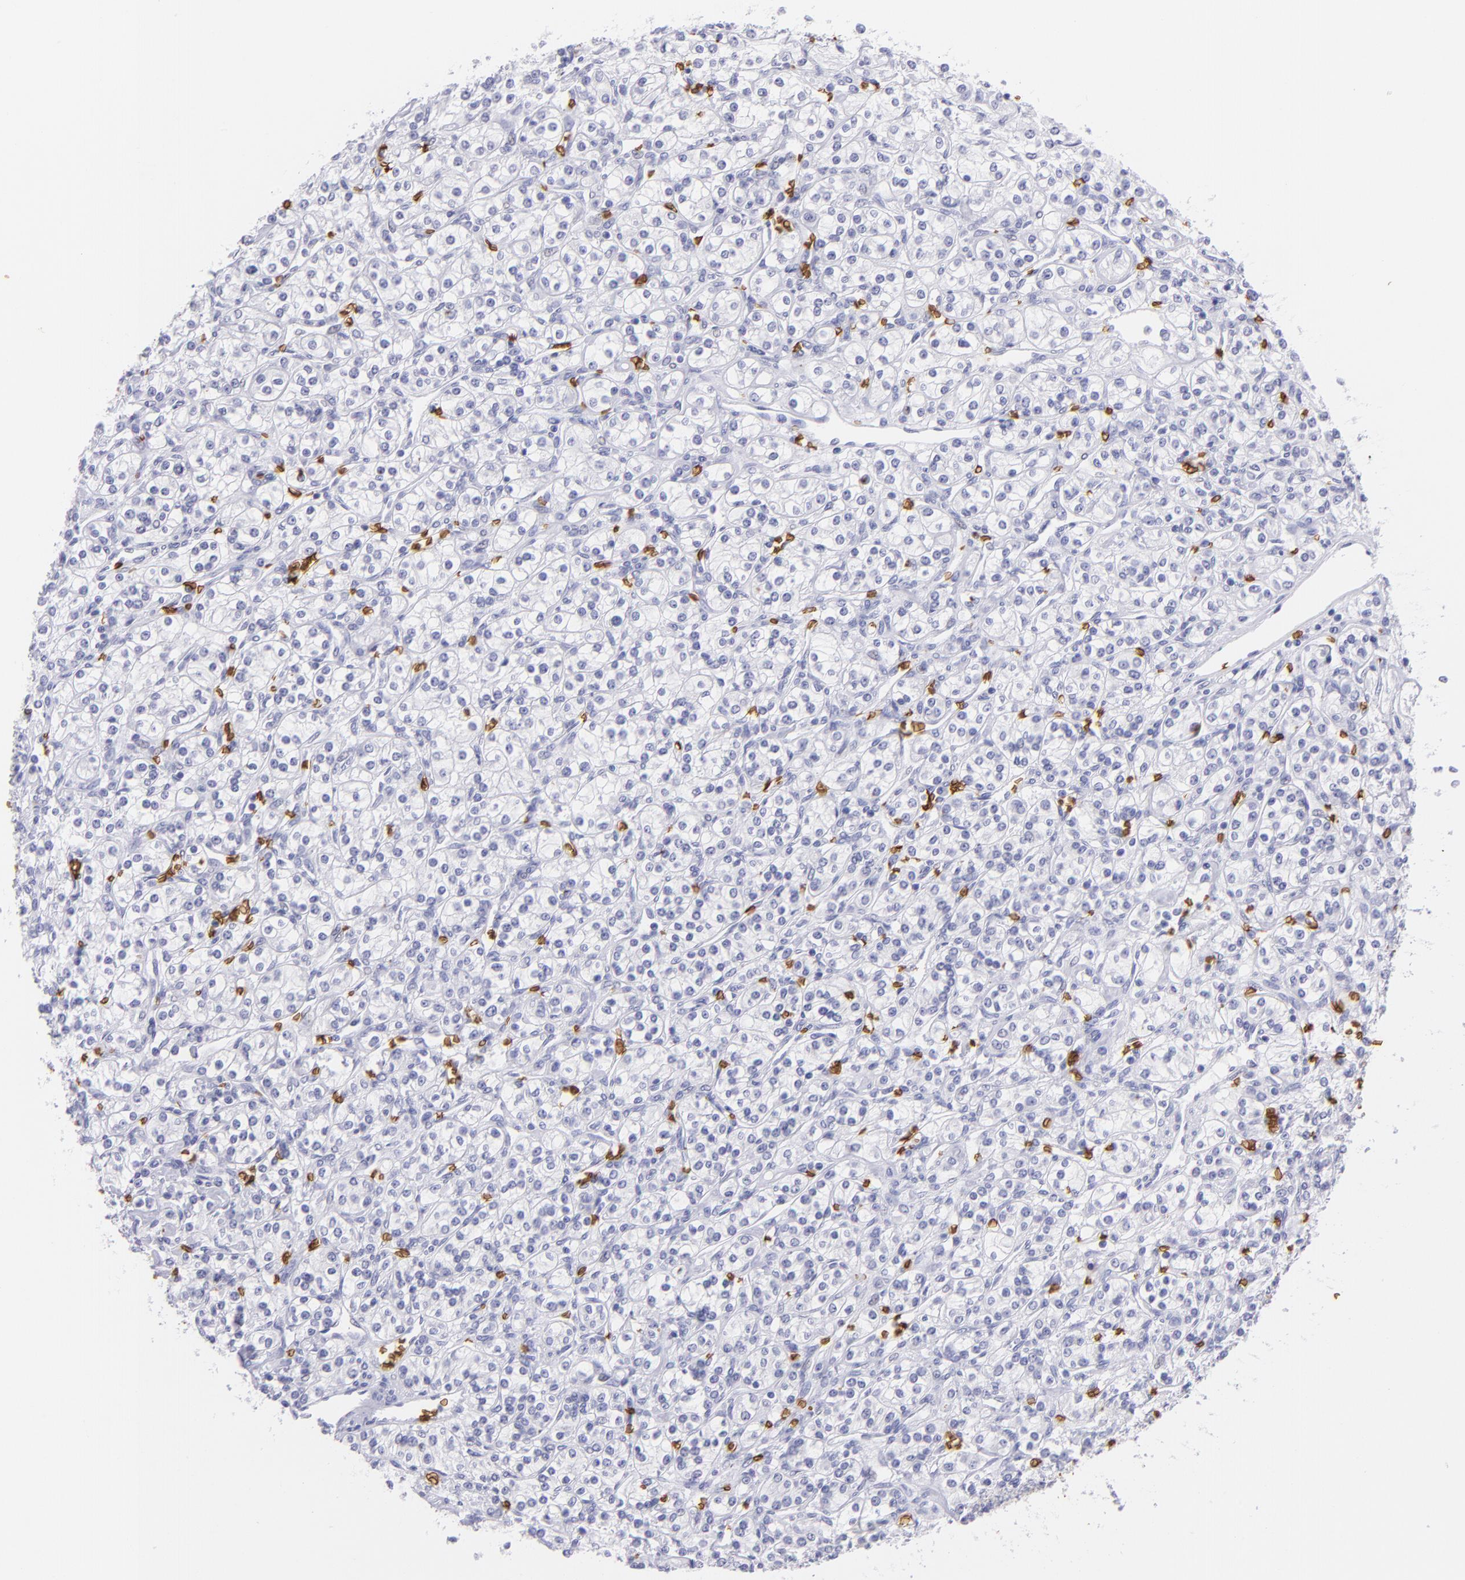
{"staining": {"intensity": "negative", "quantity": "none", "location": "none"}, "tissue": "renal cancer", "cell_type": "Tumor cells", "image_type": "cancer", "snomed": [{"axis": "morphology", "description": "Adenocarcinoma, NOS"}, {"axis": "topography", "description": "Kidney"}], "caption": "This histopathology image is of renal cancer stained with IHC to label a protein in brown with the nuclei are counter-stained blue. There is no staining in tumor cells.", "gene": "GYPA", "patient": {"sex": "male", "age": 77}}